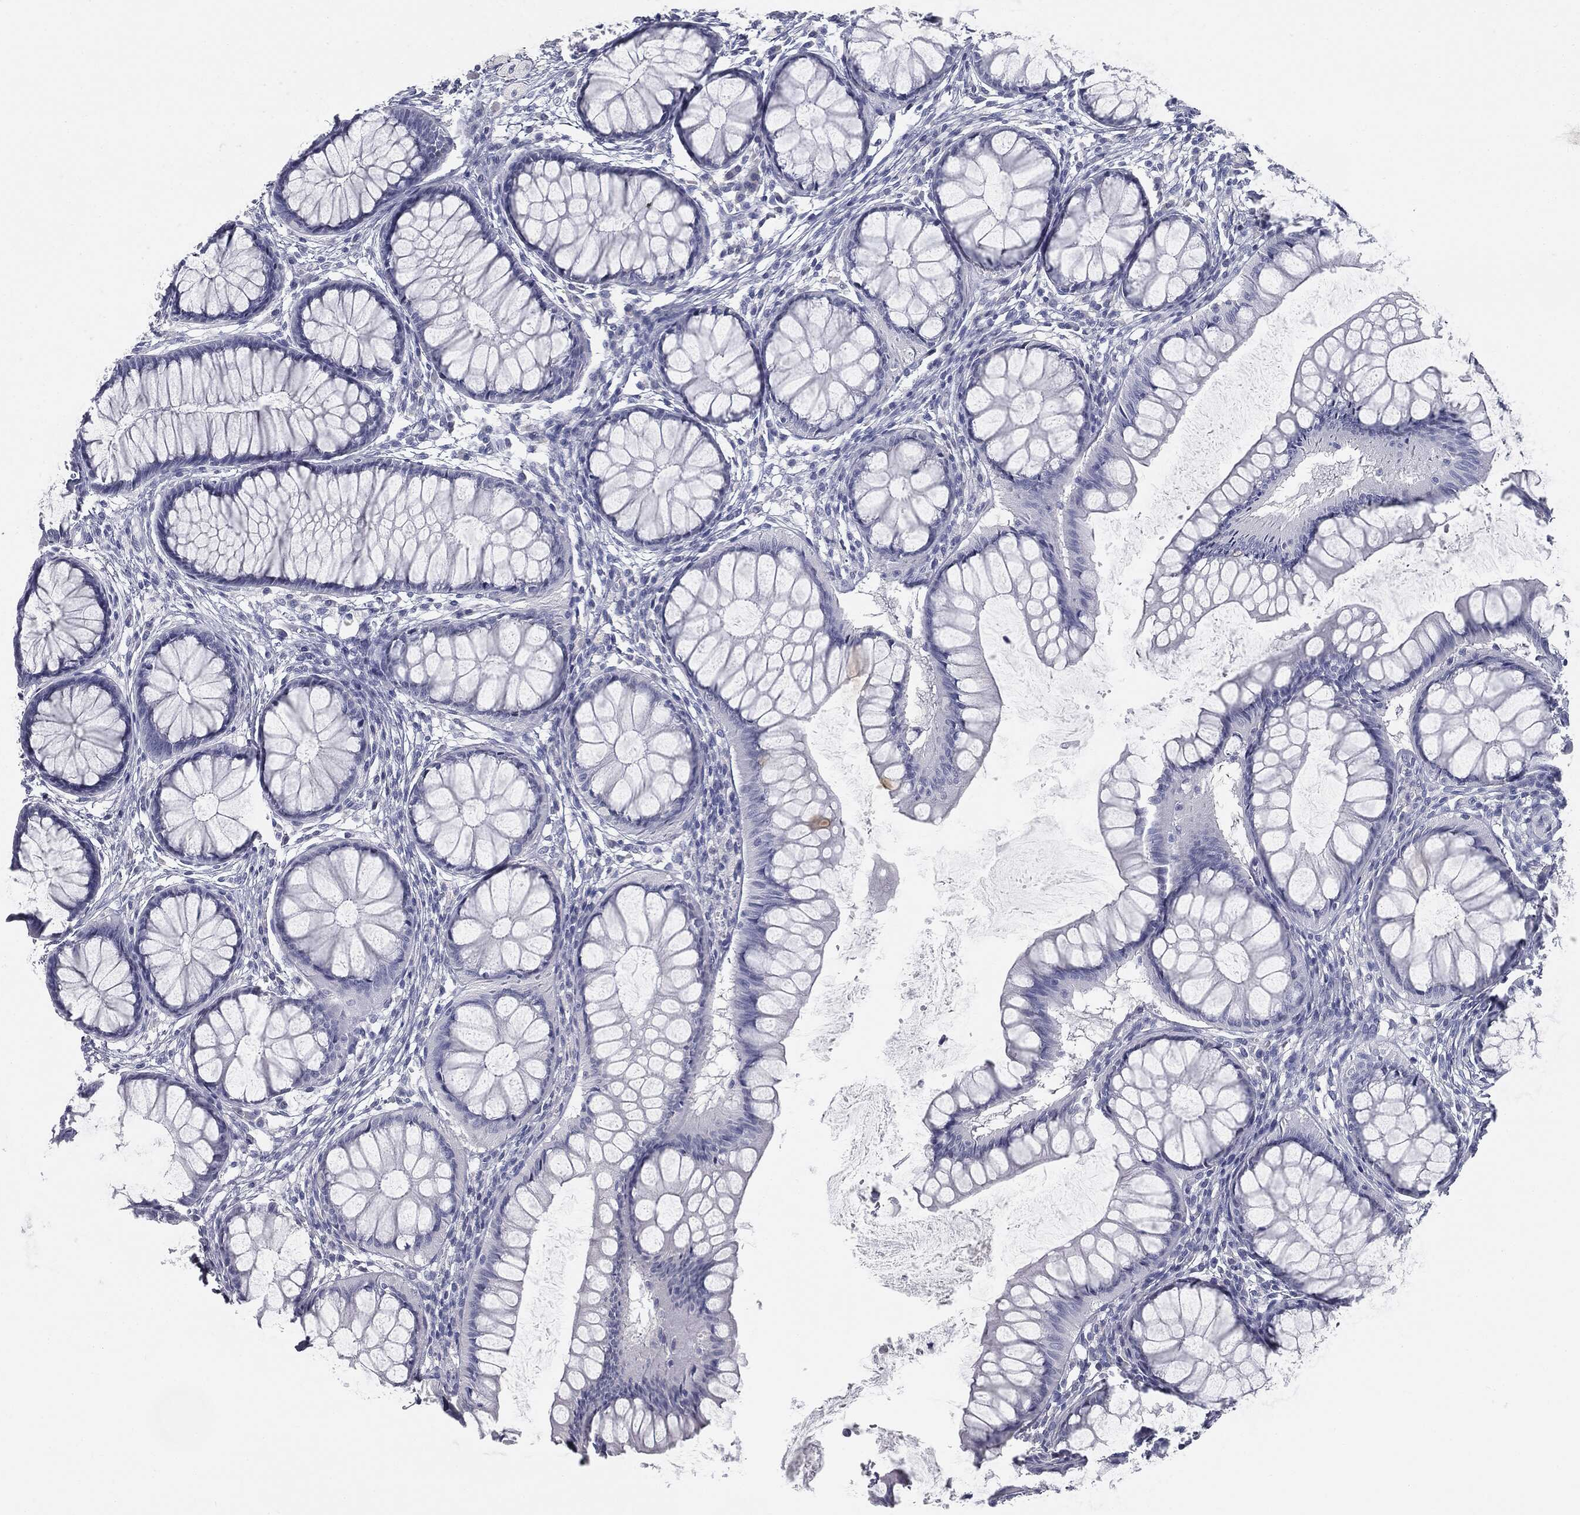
{"staining": {"intensity": "negative", "quantity": "none", "location": "none"}, "tissue": "colon", "cell_type": "Endothelial cells", "image_type": "normal", "snomed": [{"axis": "morphology", "description": "Normal tissue, NOS"}, {"axis": "topography", "description": "Colon"}], "caption": "Normal colon was stained to show a protein in brown. There is no significant staining in endothelial cells. (Stains: DAB (3,3'-diaminobenzidine) IHC with hematoxylin counter stain, Microscopy: brightfield microscopy at high magnification).", "gene": "MUC5AC", "patient": {"sex": "female", "age": 65}}